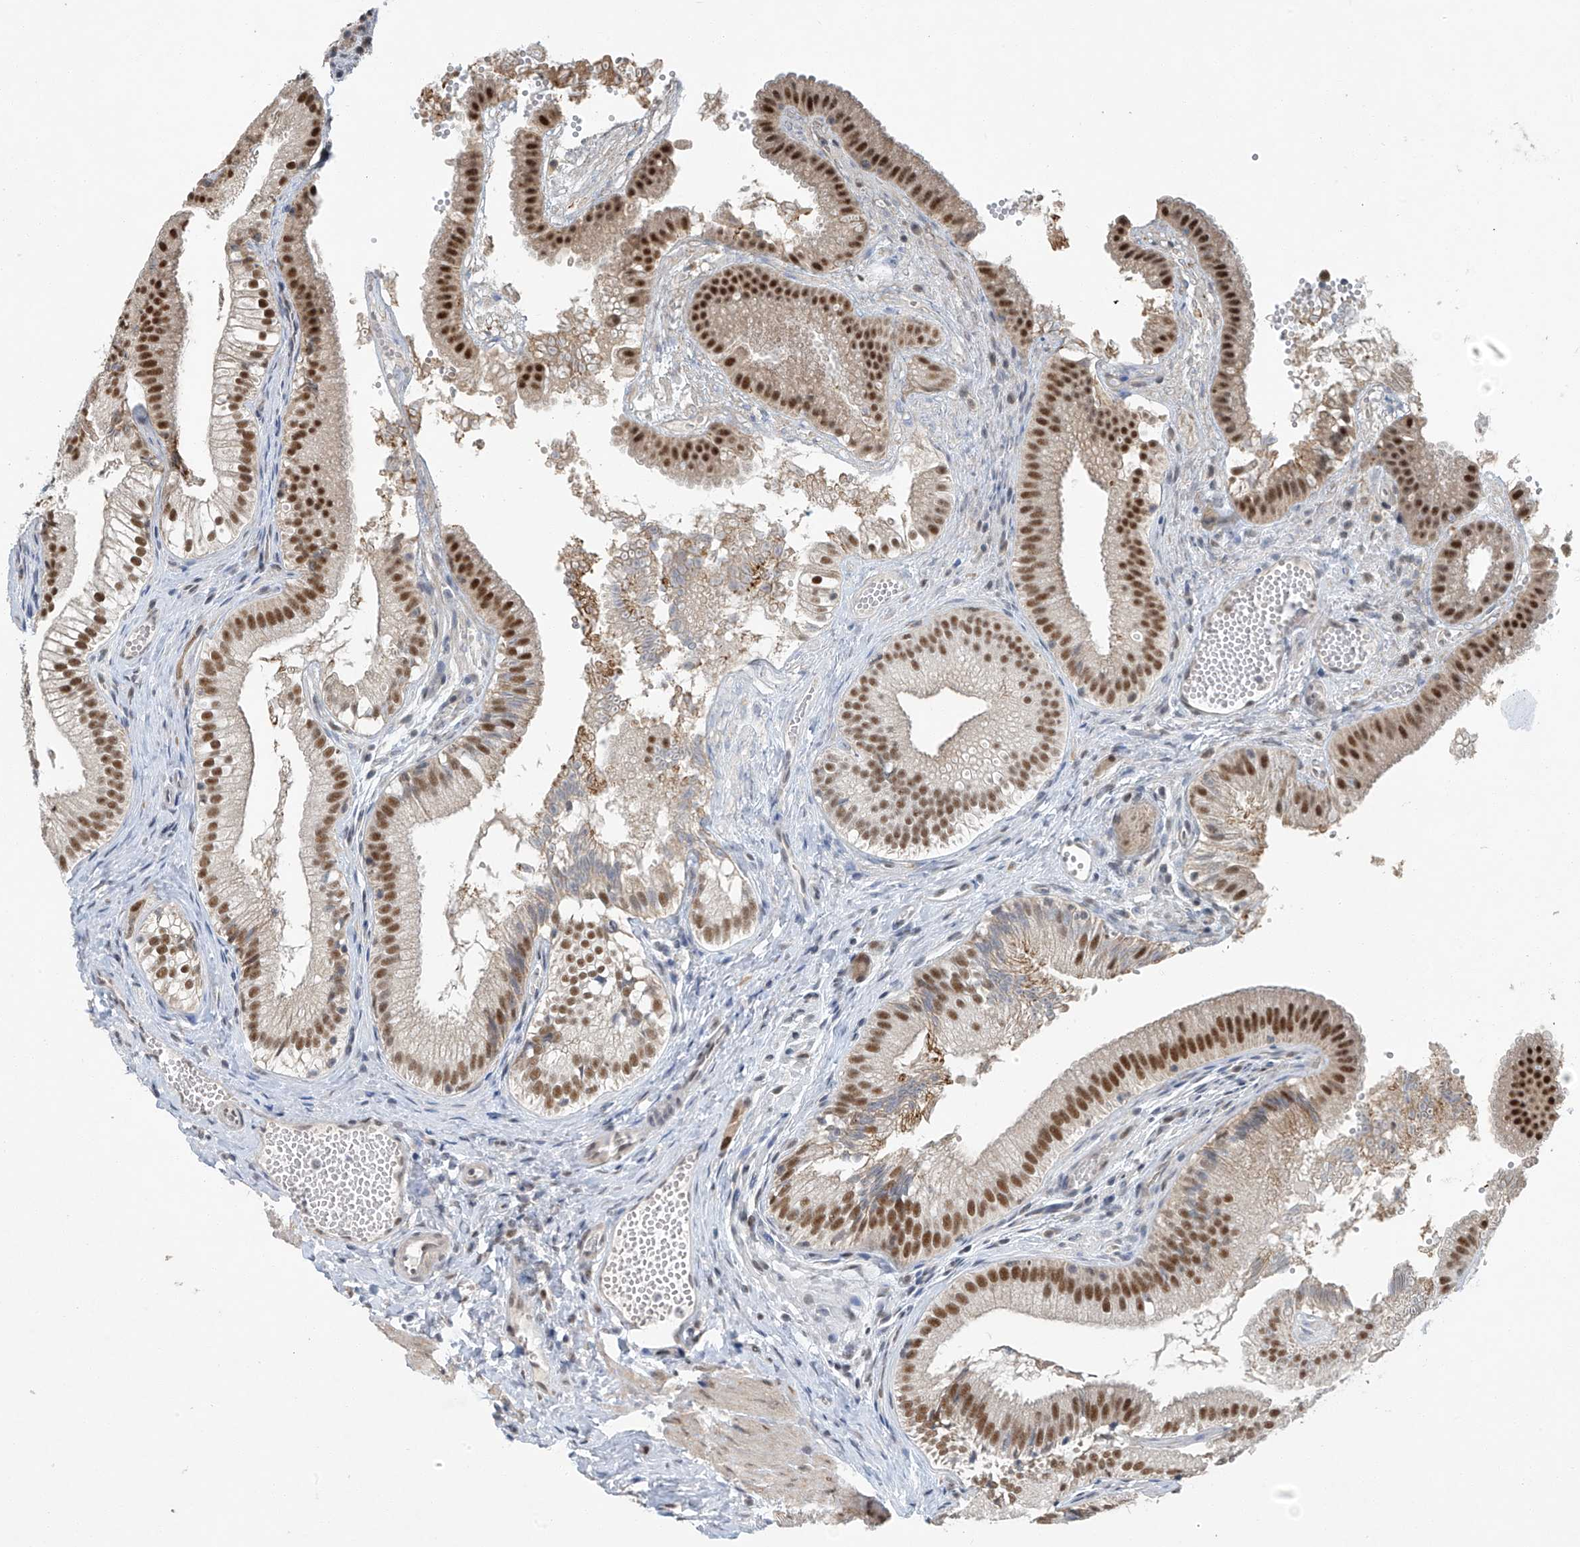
{"staining": {"intensity": "strong", "quantity": ">75%", "location": "nuclear"}, "tissue": "gallbladder", "cell_type": "Glandular cells", "image_type": "normal", "snomed": [{"axis": "morphology", "description": "Normal tissue, NOS"}, {"axis": "topography", "description": "Gallbladder"}], "caption": "Glandular cells show high levels of strong nuclear positivity in approximately >75% of cells in normal human gallbladder.", "gene": "TAF8", "patient": {"sex": "female", "age": 30}}